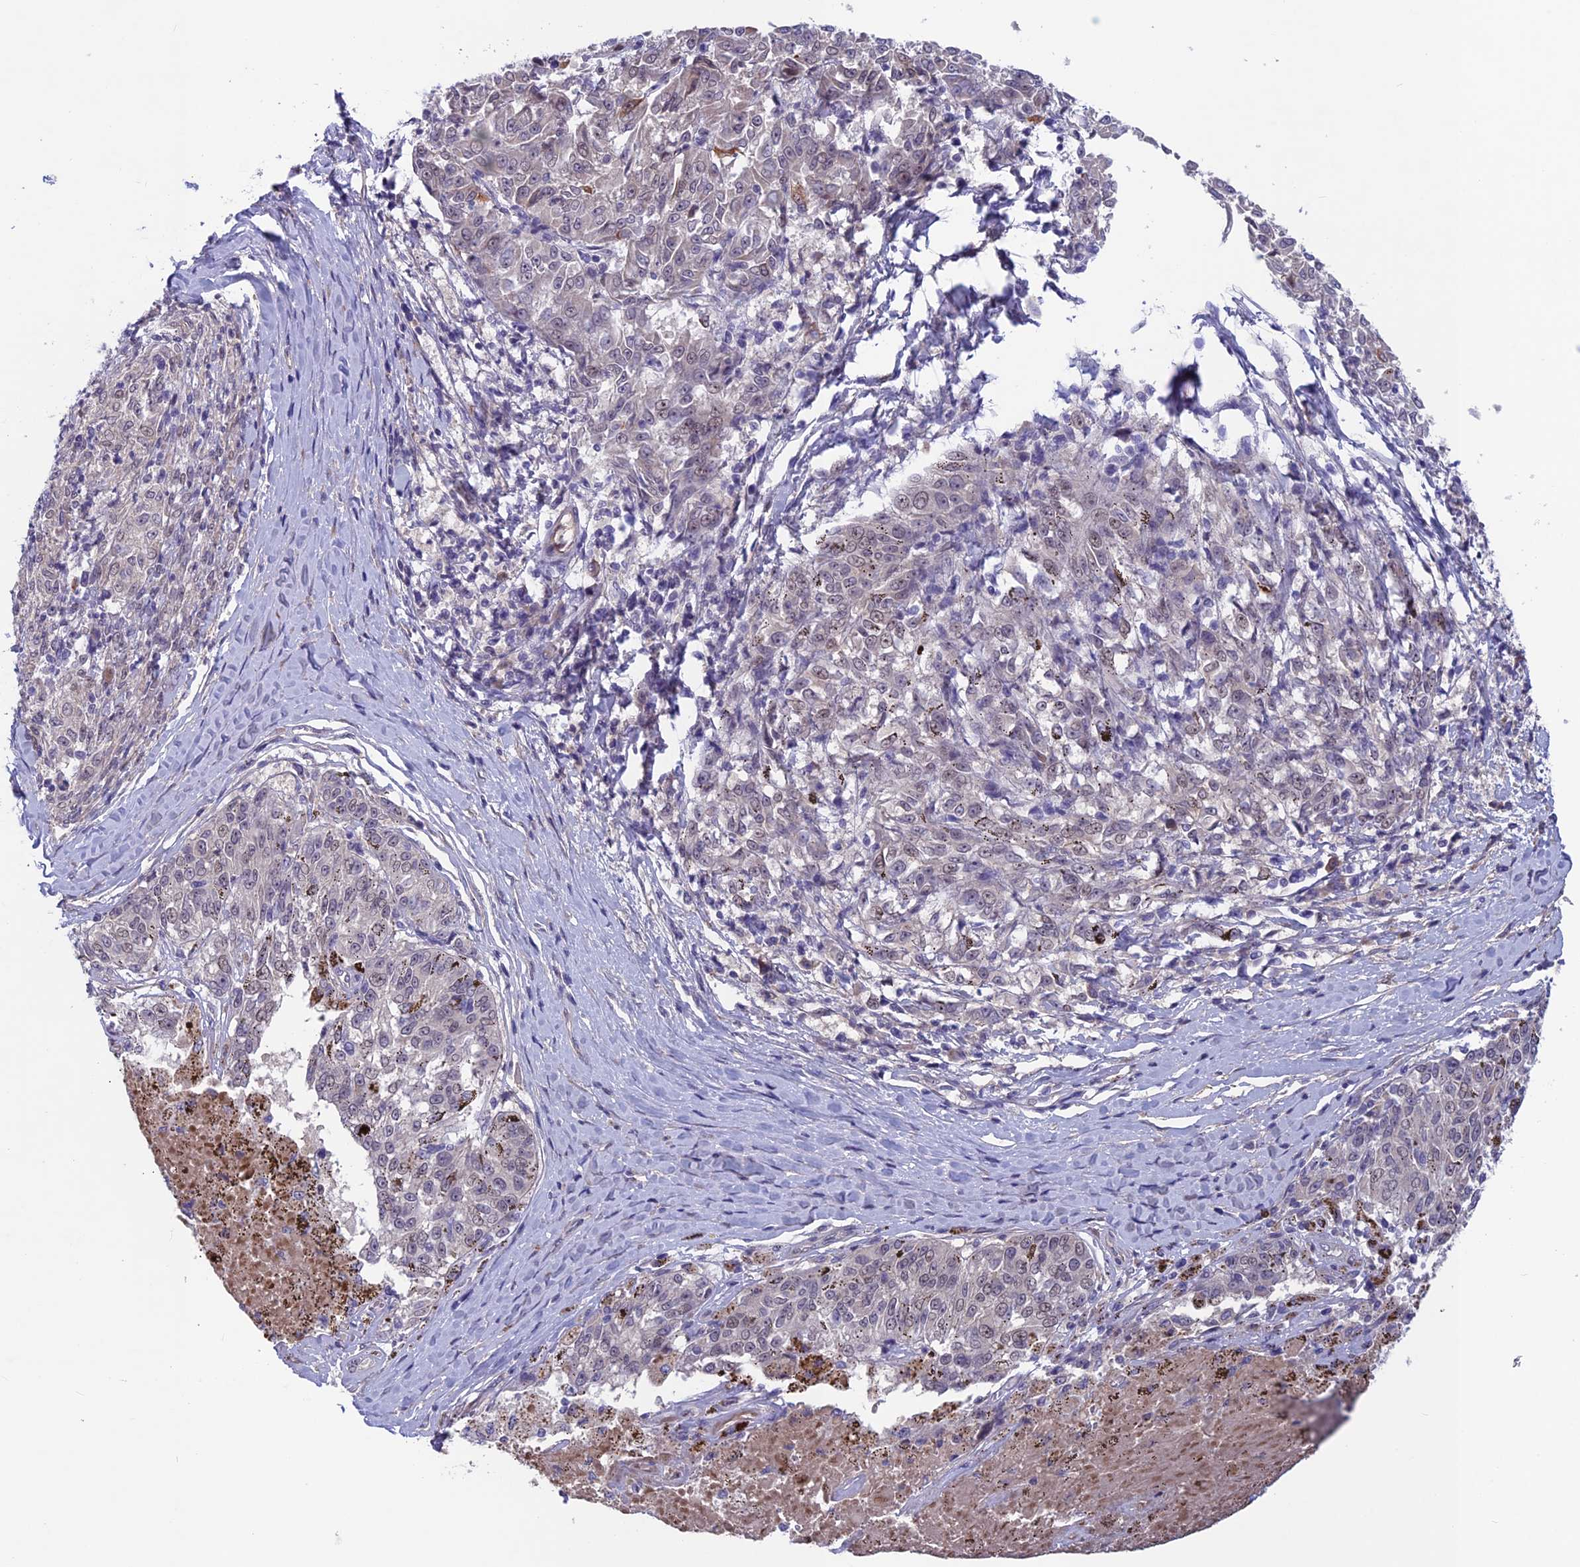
{"staining": {"intensity": "negative", "quantity": "none", "location": "none"}, "tissue": "melanoma", "cell_type": "Tumor cells", "image_type": "cancer", "snomed": [{"axis": "morphology", "description": "Malignant melanoma, NOS"}, {"axis": "topography", "description": "Skin"}], "caption": "Immunohistochemical staining of malignant melanoma reveals no significant expression in tumor cells. (IHC, brightfield microscopy, high magnification).", "gene": "FKBPL", "patient": {"sex": "female", "age": 72}}